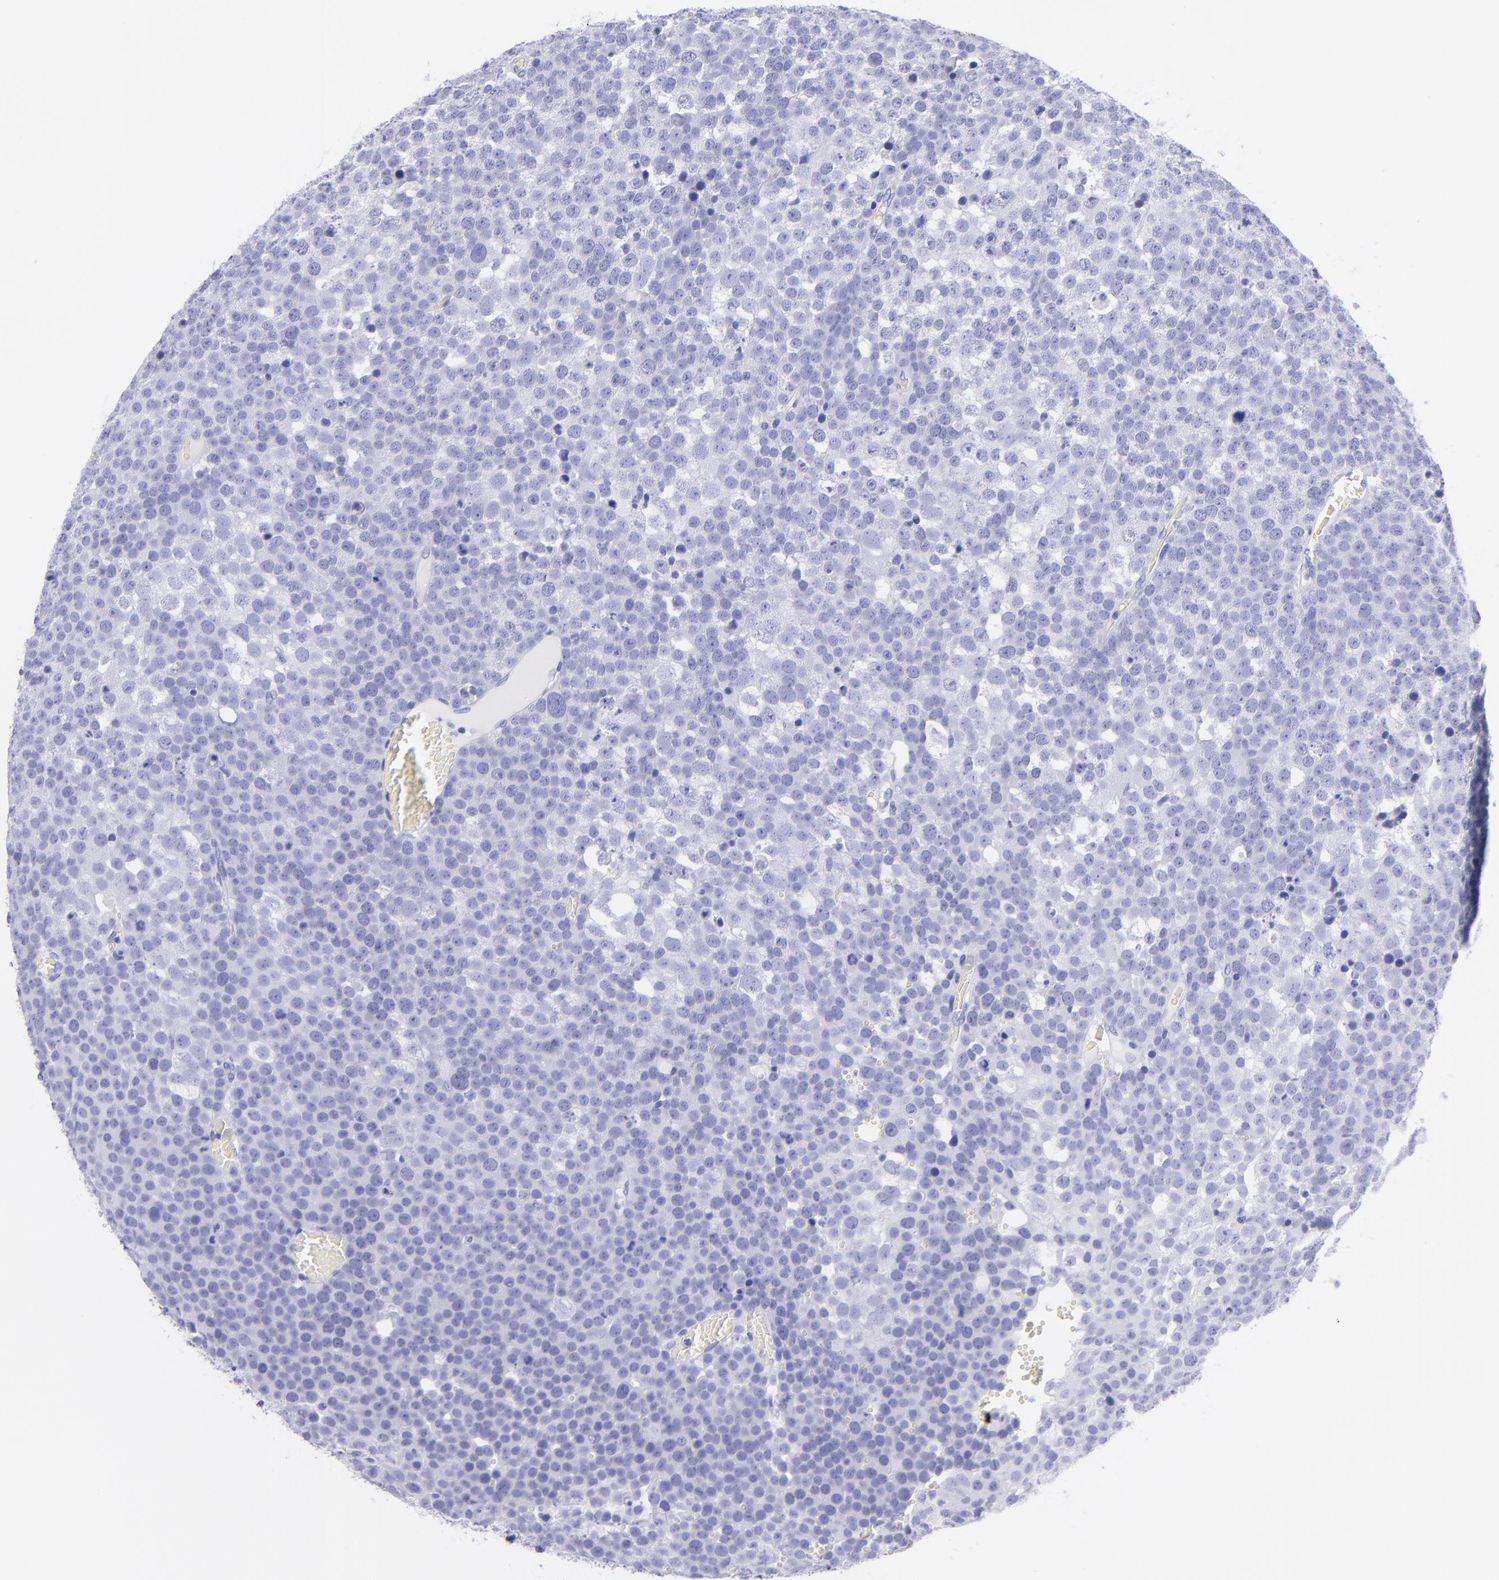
{"staining": {"intensity": "negative", "quantity": "none", "location": "none"}, "tissue": "testis cancer", "cell_type": "Tumor cells", "image_type": "cancer", "snomed": [{"axis": "morphology", "description": "Seminoma, NOS"}, {"axis": "topography", "description": "Testis"}], "caption": "A micrograph of human seminoma (testis) is negative for staining in tumor cells.", "gene": "PIP", "patient": {"sex": "male", "age": 71}}